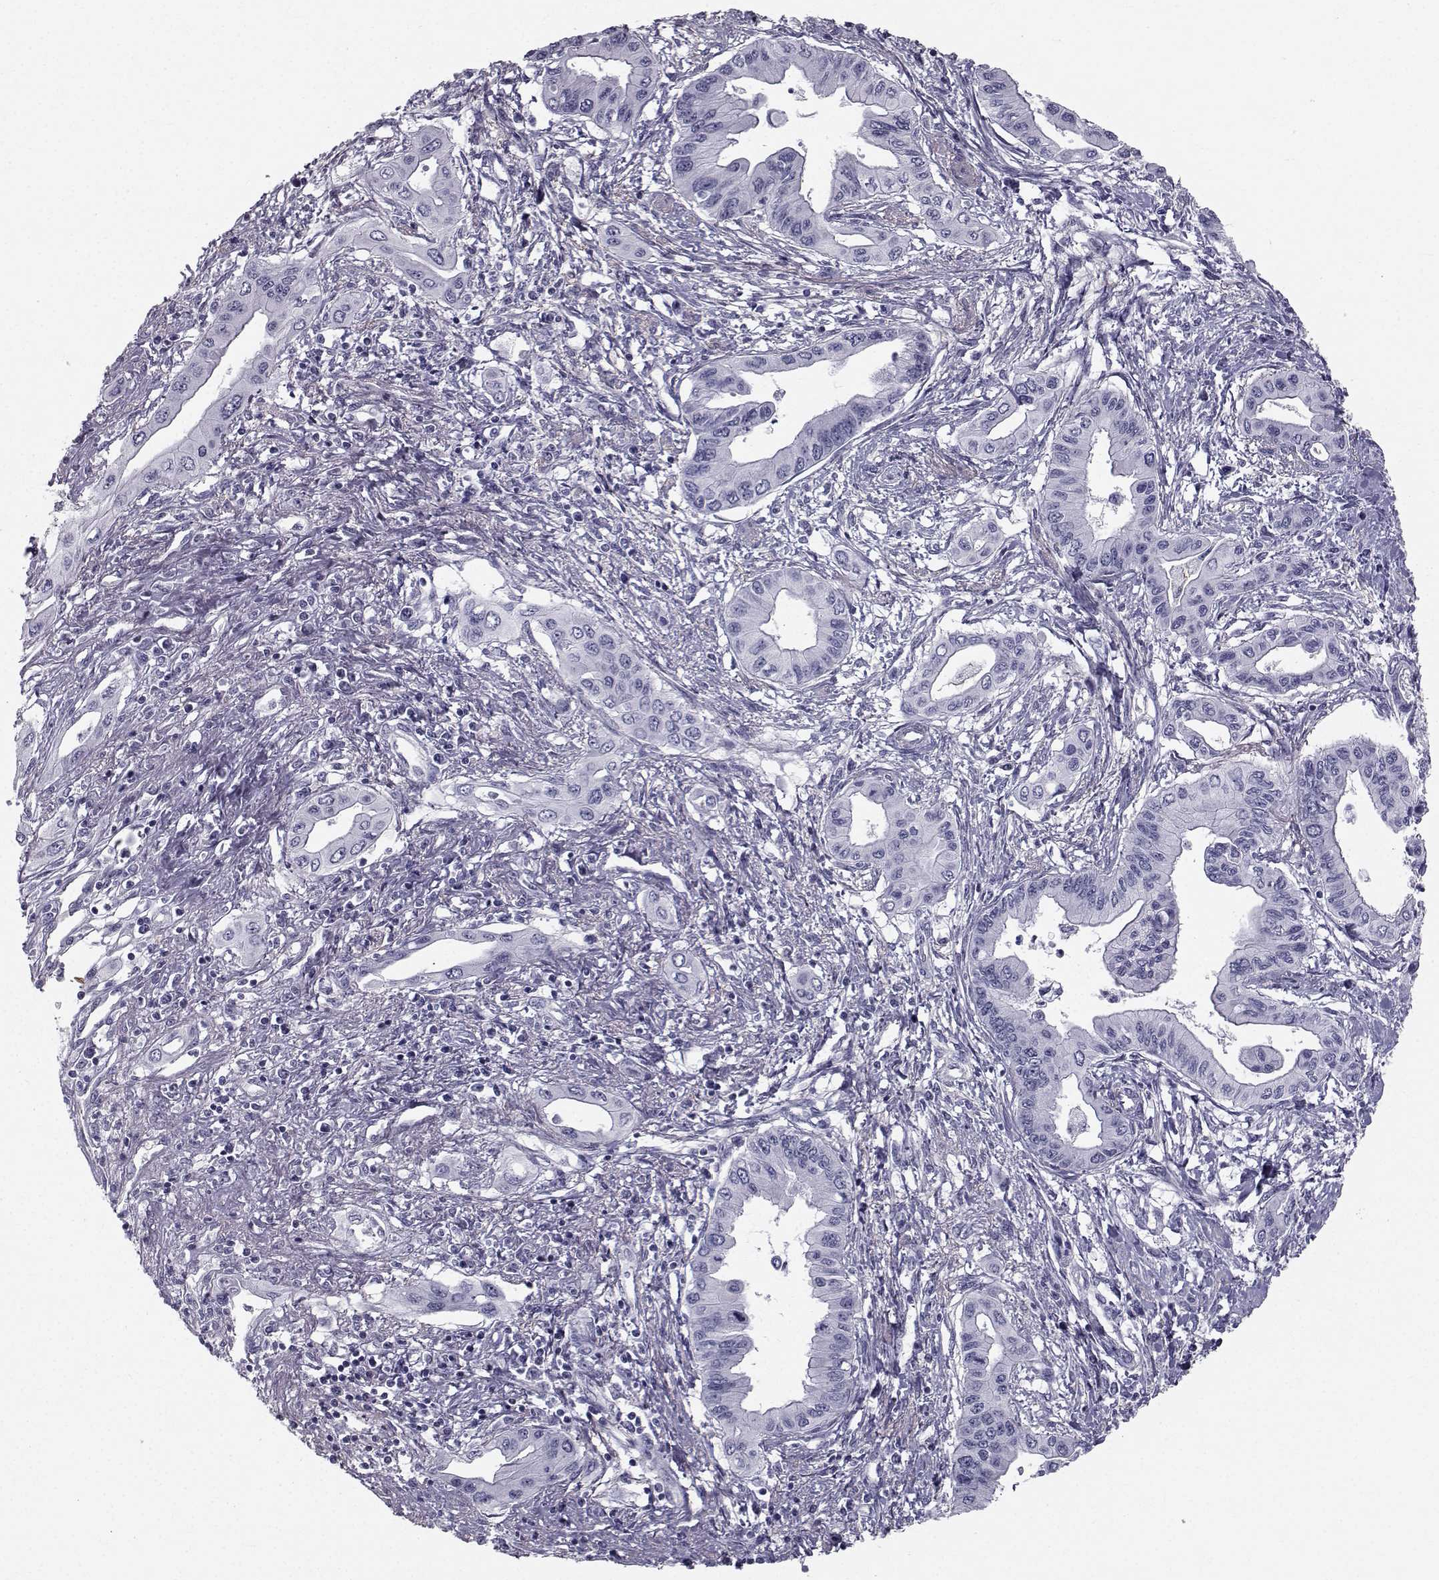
{"staining": {"intensity": "negative", "quantity": "none", "location": "none"}, "tissue": "pancreatic cancer", "cell_type": "Tumor cells", "image_type": "cancer", "snomed": [{"axis": "morphology", "description": "Adenocarcinoma, NOS"}, {"axis": "topography", "description": "Pancreas"}], "caption": "High magnification brightfield microscopy of adenocarcinoma (pancreatic) stained with DAB (brown) and counterstained with hematoxylin (blue): tumor cells show no significant staining.", "gene": "SPDYE4", "patient": {"sex": "female", "age": 62}}